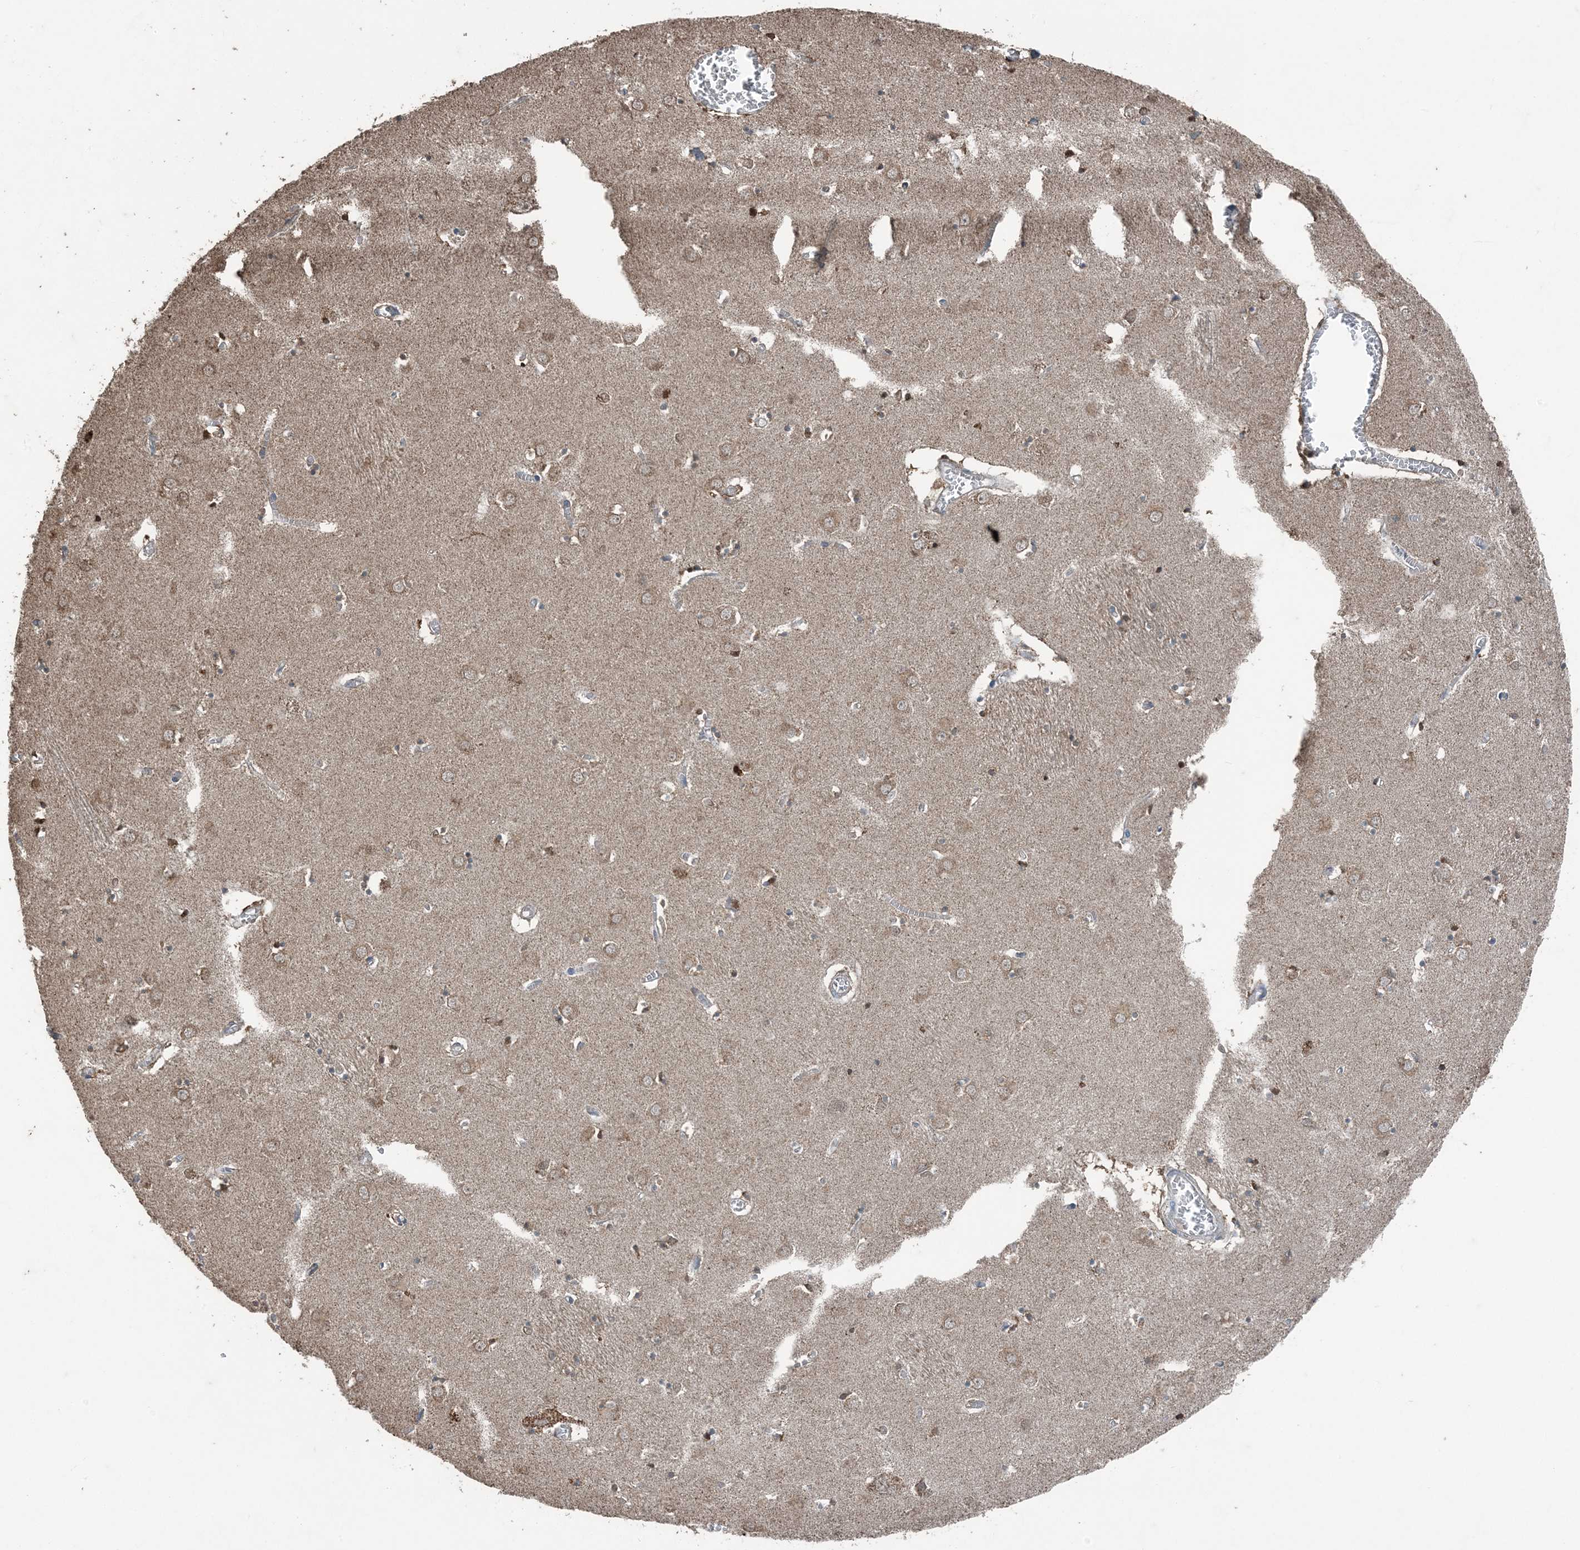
{"staining": {"intensity": "moderate", "quantity": "<25%", "location": "cytoplasmic/membranous,nuclear"}, "tissue": "caudate", "cell_type": "Glial cells", "image_type": "normal", "snomed": [{"axis": "morphology", "description": "Normal tissue, NOS"}, {"axis": "topography", "description": "Lateral ventricle wall"}], "caption": "This photomicrograph shows unremarkable caudate stained with IHC to label a protein in brown. The cytoplasmic/membranous,nuclear of glial cells show moderate positivity for the protein. Nuclei are counter-stained blue.", "gene": "GNL1", "patient": {"sex": "male", "age": 70}}